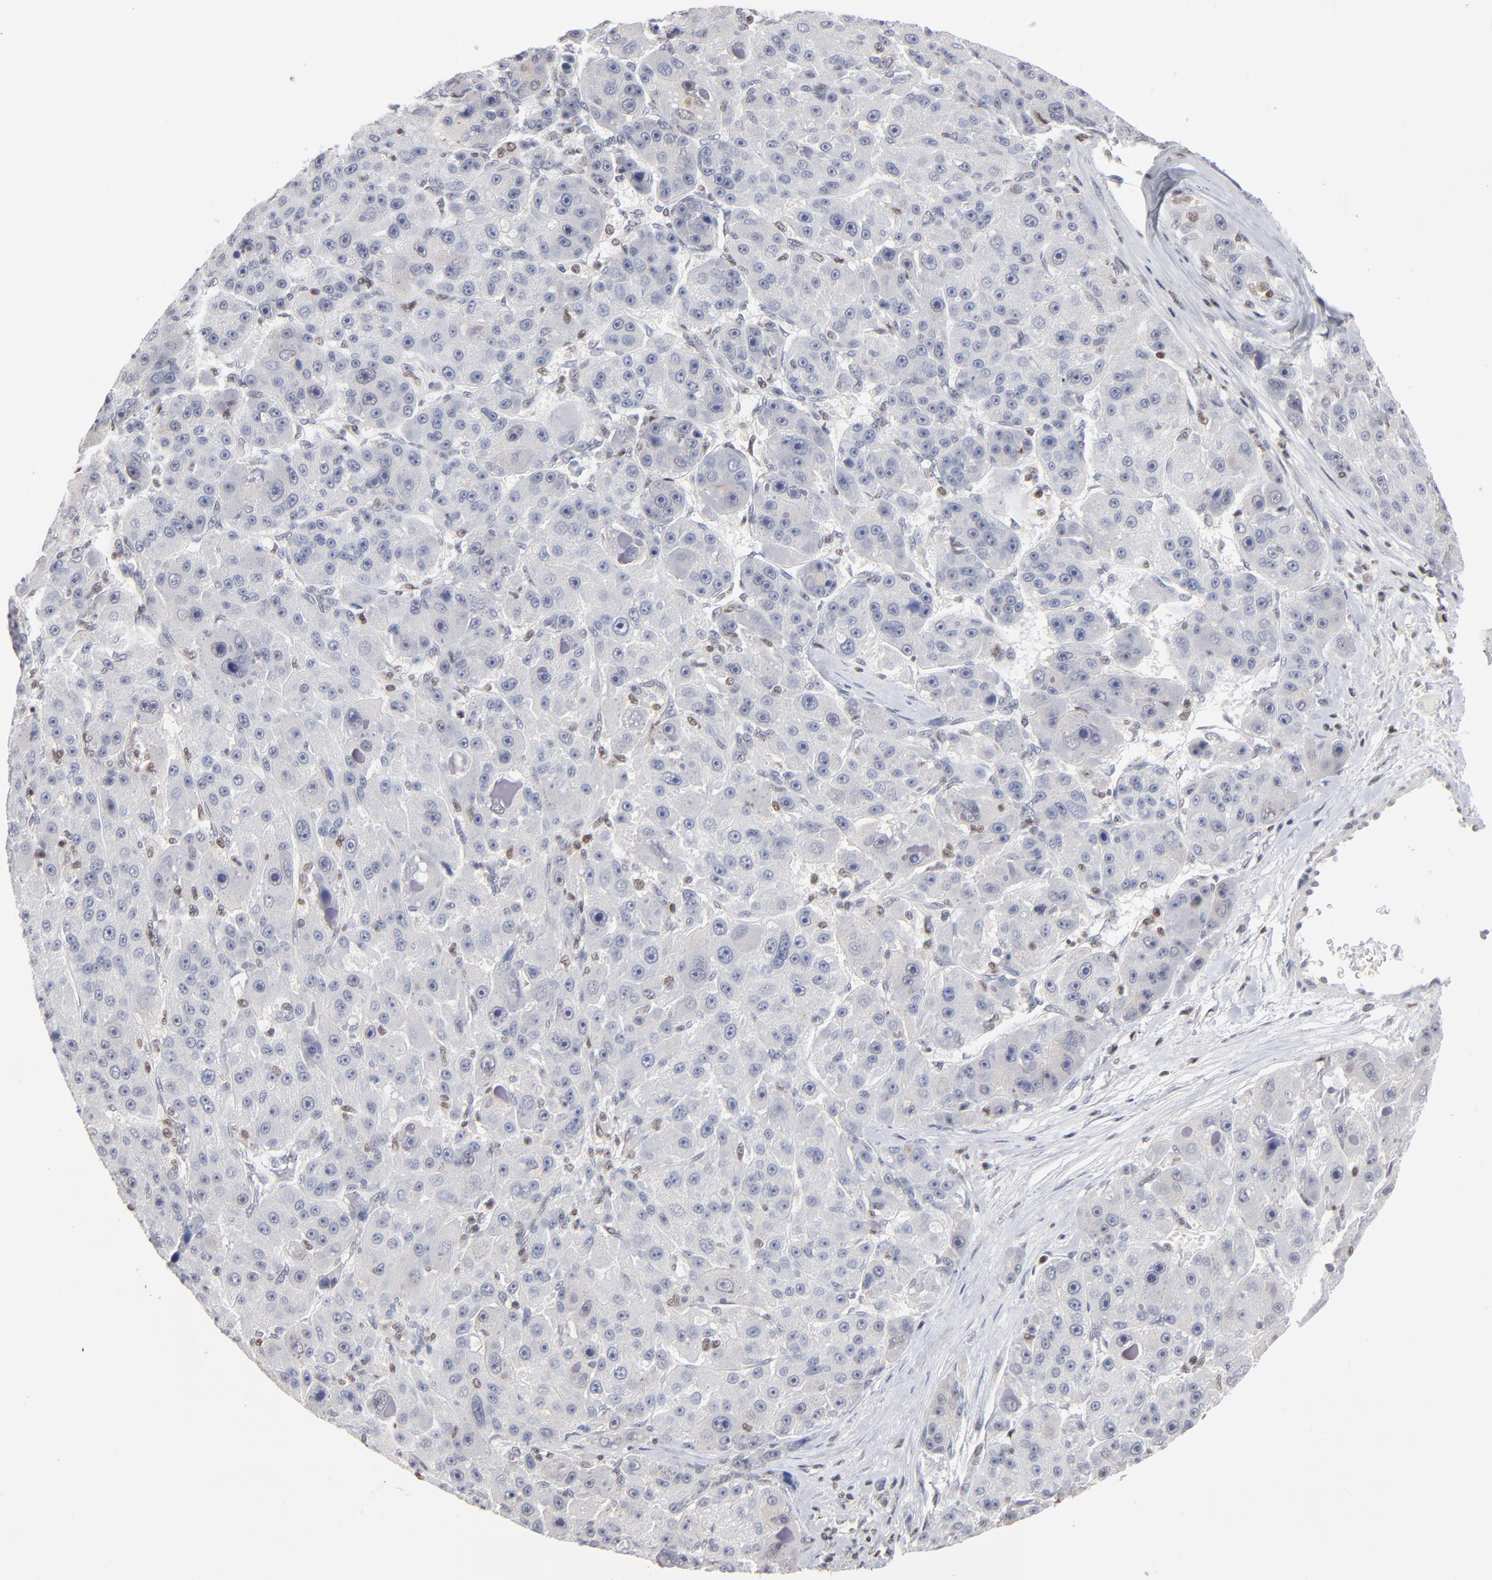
{"staining": {"intensity": "negative", "quantity": "none", "location": "none"}, "tissue": "liver cancer", "cell_type": "Tumor cells", "image_type": "cancer", "snomed": [{"axis": "morphology", "description": "Carcinoma, Hepatocellular, NOS"}, {"axis": "topography", "description": "Liver"}], "caption": "This photomicrograph is of liver cancer stained with IHC to label a protein in brown with the nuclei are counter-stained blue. There is no expression in tumor cells.", "gene": "MAX", "patient": {"sex": "male", "age": 76}}